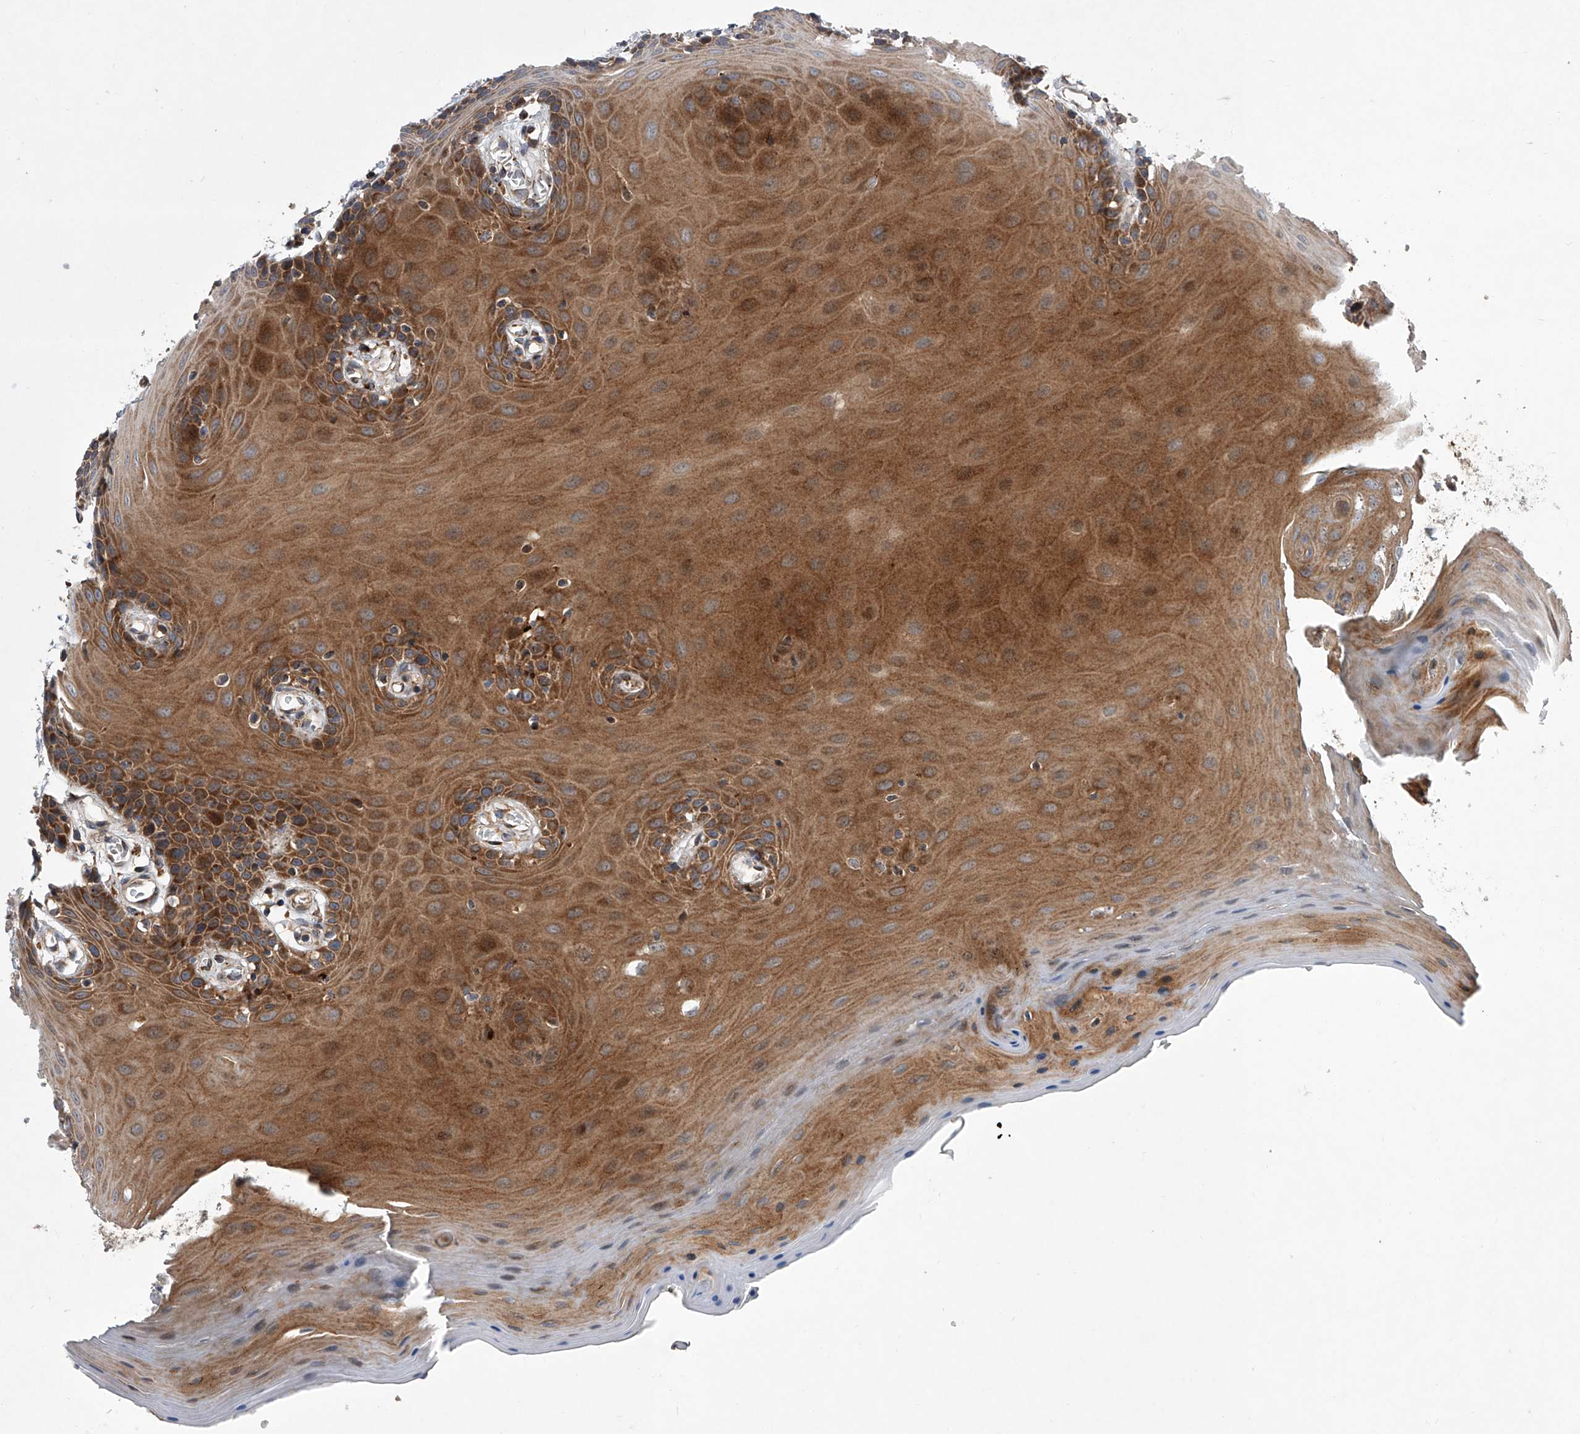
{"staining": {"intensity": "strong", "quantity": "25%-75%", "location": "cytoplasmic/membranous"}, "tissue": "oral mucosa", "cell_type": "Squamous epithelial cells", "image_type": "normal", "snomed": [{"axis": "morphology", "description": "Normal tissue, NOS"}, {"axis": "morphology", "description": "Squamous cell carcinoma, NOS"}, {"axis": "topography", "description": "Skeletal muscle"}, {"axis": "topography", "description": "Oral tissue"}, {"axis": "topography", "description": "Salivary gland"}, {"axis": "topography", "description": "Head-Neck"}], "caption": "Oral mucosa stained with immunohistochemistry displays strong cytoplasmic/membranous expression in about 25%-75% of squamous epithelial cells.", "gene": "USP47", "patient": {"sex": "male", "age": 54}}